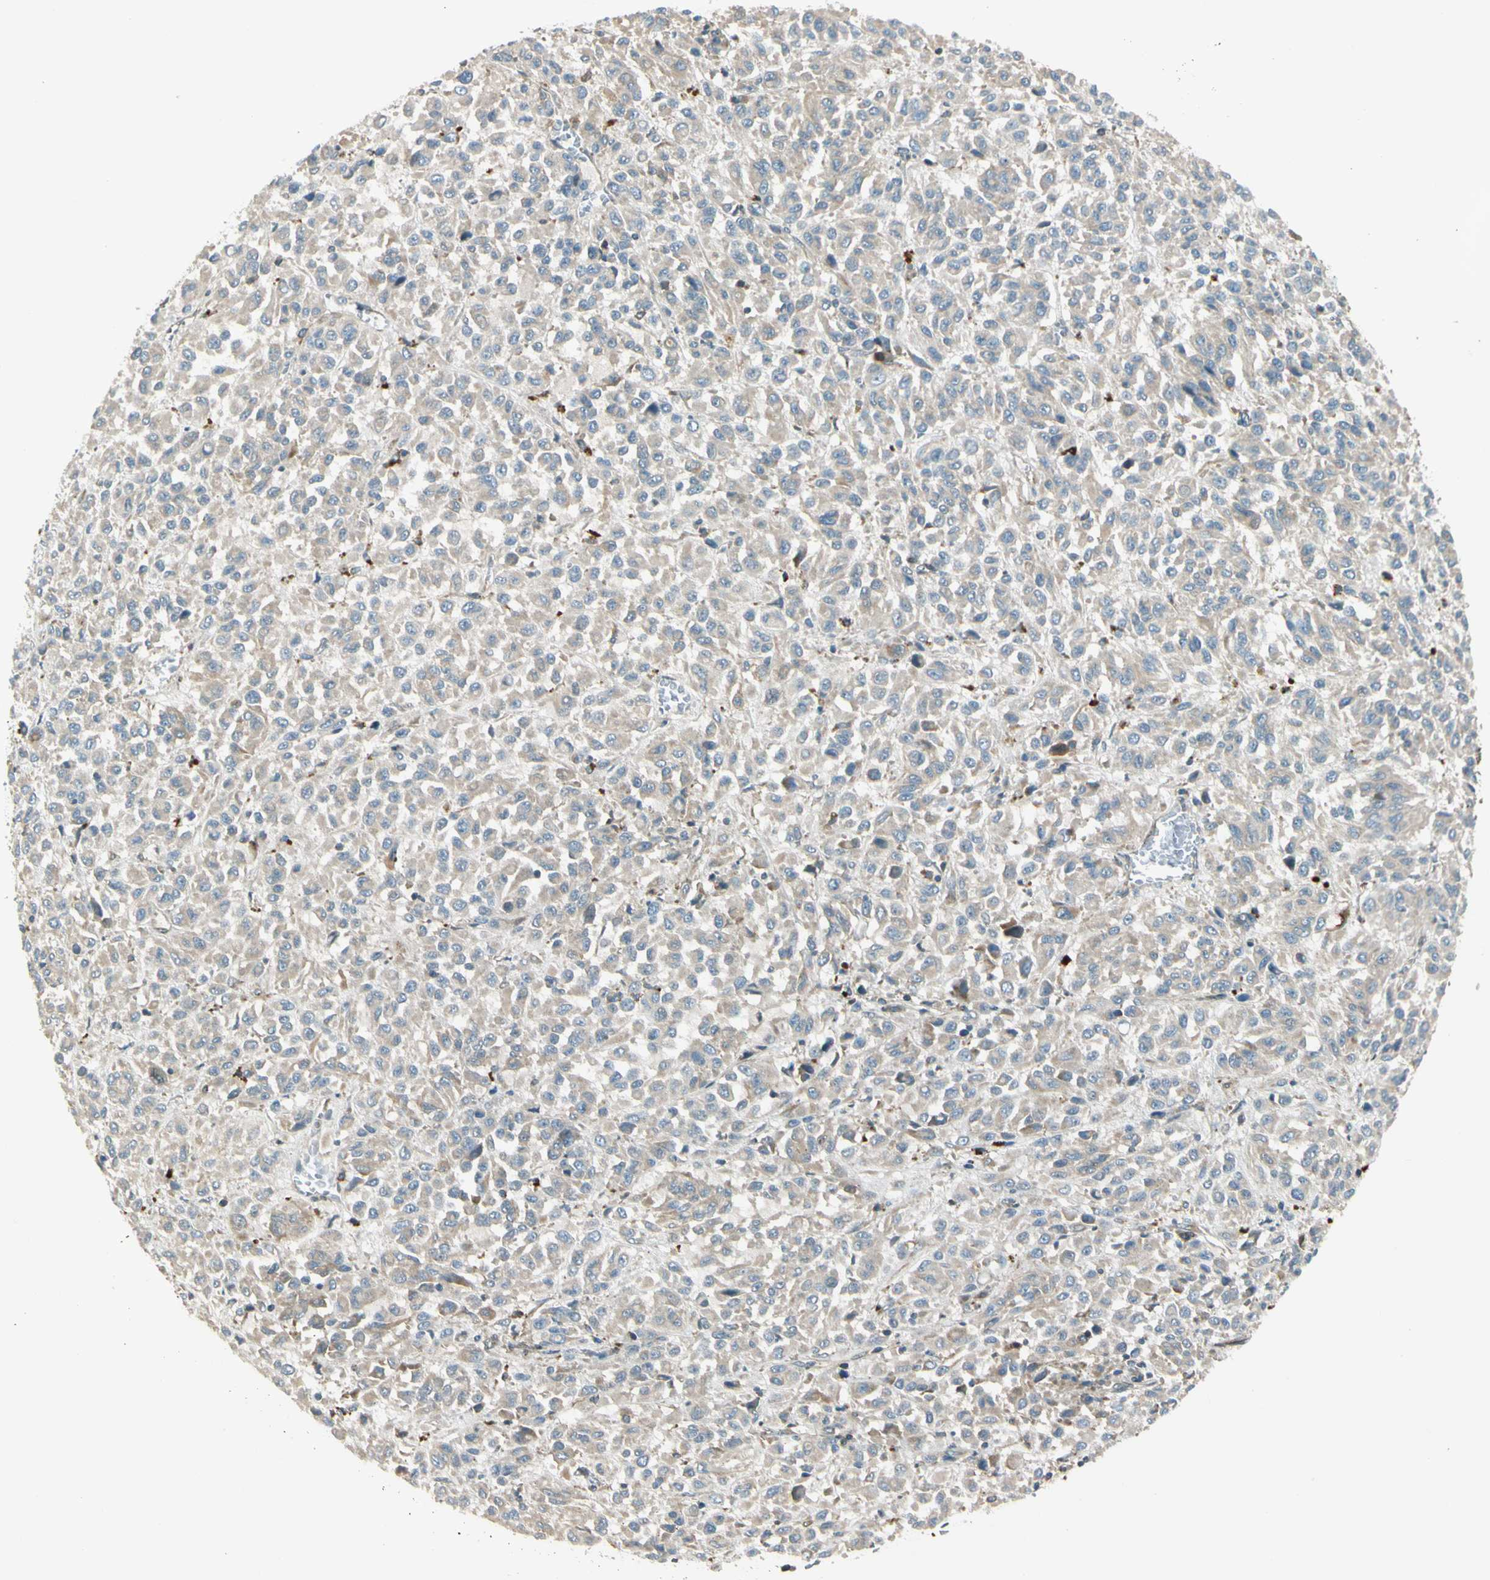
{"staining": {"intensity": "negative", "quantity": "none", "location": "none"}, "tissue": "melanoma", "cell_type": "Tumor cells", "image_type": "cancer", "snomed": [{"axis": "morphology", "description": "Malignant melanoma, Metastatic site"}, {"axis": "topography", "description": "Lung"}], "caption": "Micrograph shows no significant protein staining in tumor cells of malignant melanoma (metastatic site).", "gene": "TRIO", "patient": {"sex": "male", "age": 64}}